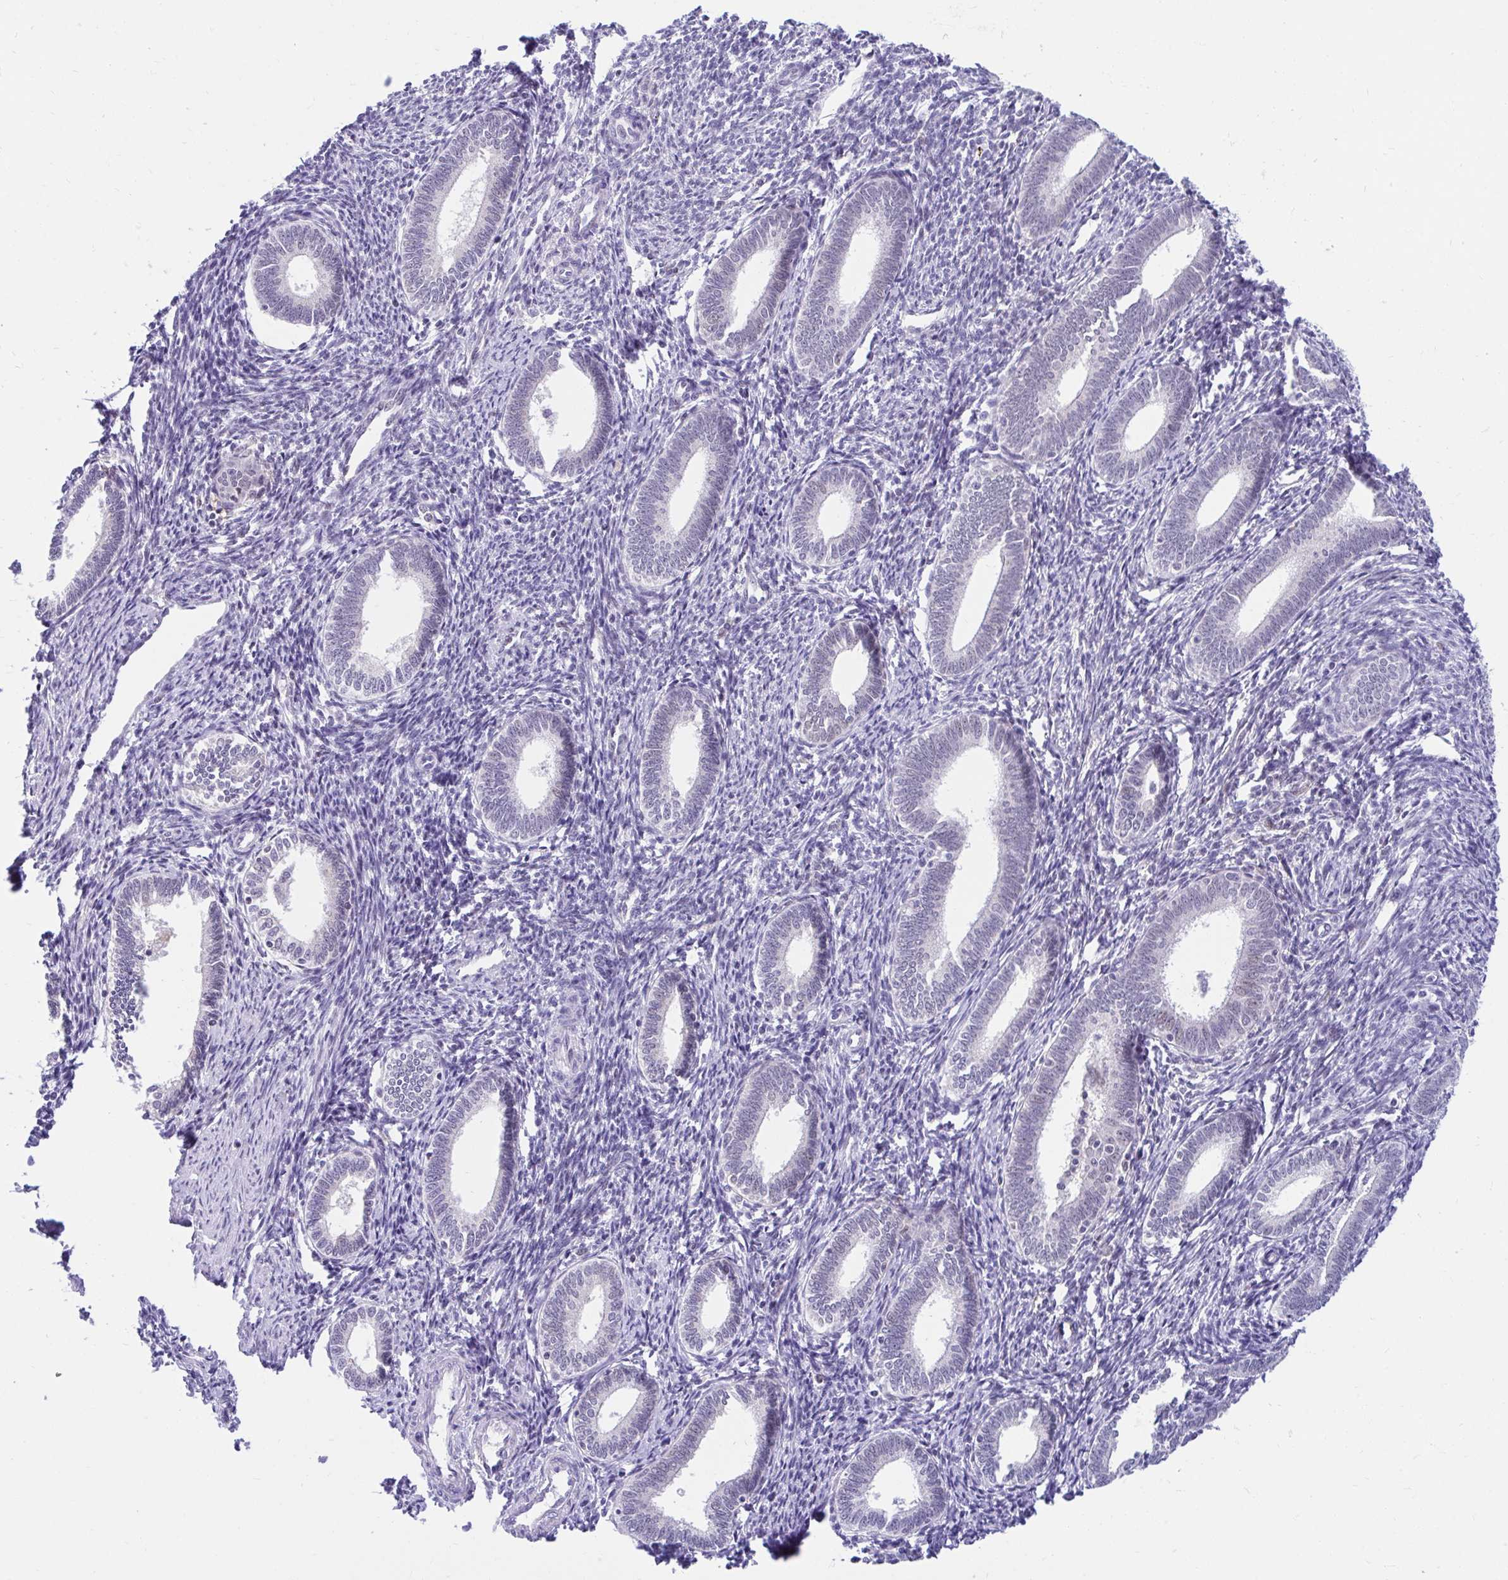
{"staining": {"intensity": "negative", "quantity": "none", "location": "none"}, "tissue": "endometrium", "cell_type": "Cells in endometrial stroma", "image_type": "normal", "snomed": [{"axis": "morphology", "description": "Normal tissue, NOS"}, {"axis": "topography", "description": "Endometrium"}], "caption": "The histopathology image displays no staining of cells in endometrial stroma in benign endometrium. (Immunohistochemistry, brightfield microscopy, high magnification).", "gene": "GLB1L2", "patient": {"sex": "female", "age": 41}}